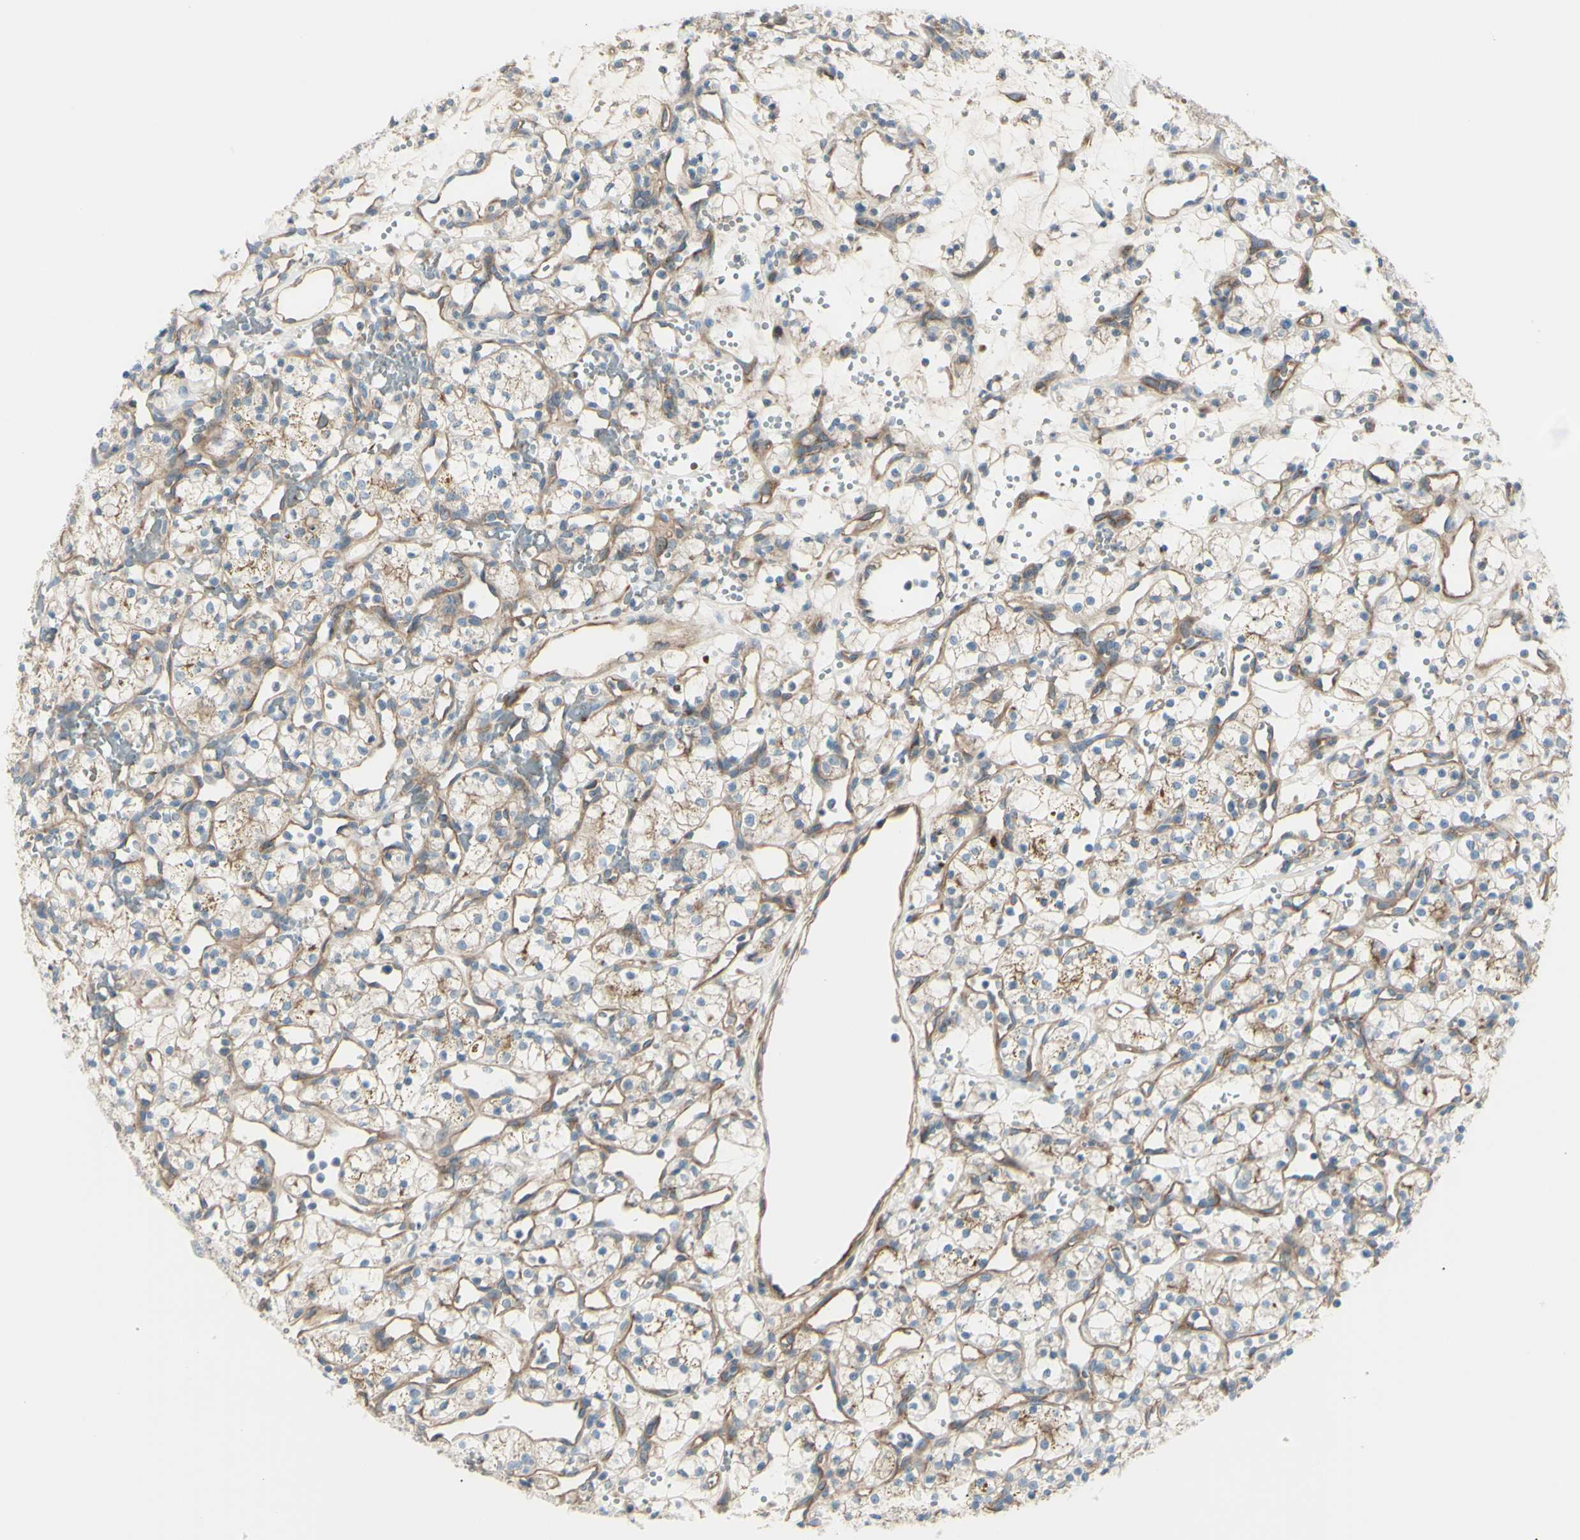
{"staining": {"intensity": "weak", "quantity": ">75%", "location": "cytoplasmic/membranous"}, "tissue": "renal cancer", "cell_type": "Tumor cells", "image_type": "cancer", "snomed": [{"axis": "morphology", "description": "Adenocarcinoma, NOS"}, {"axis": "topography", "description": "Kidney"}], "caption": "Protein expression analysis of renal cancer (adenocarcinoma) displays weak cytoplasmic/membranous expression in approximately >75% of tumor cells.", "gene": "PCDHGA2", "patient": {"sex": "female", "age": 60}}